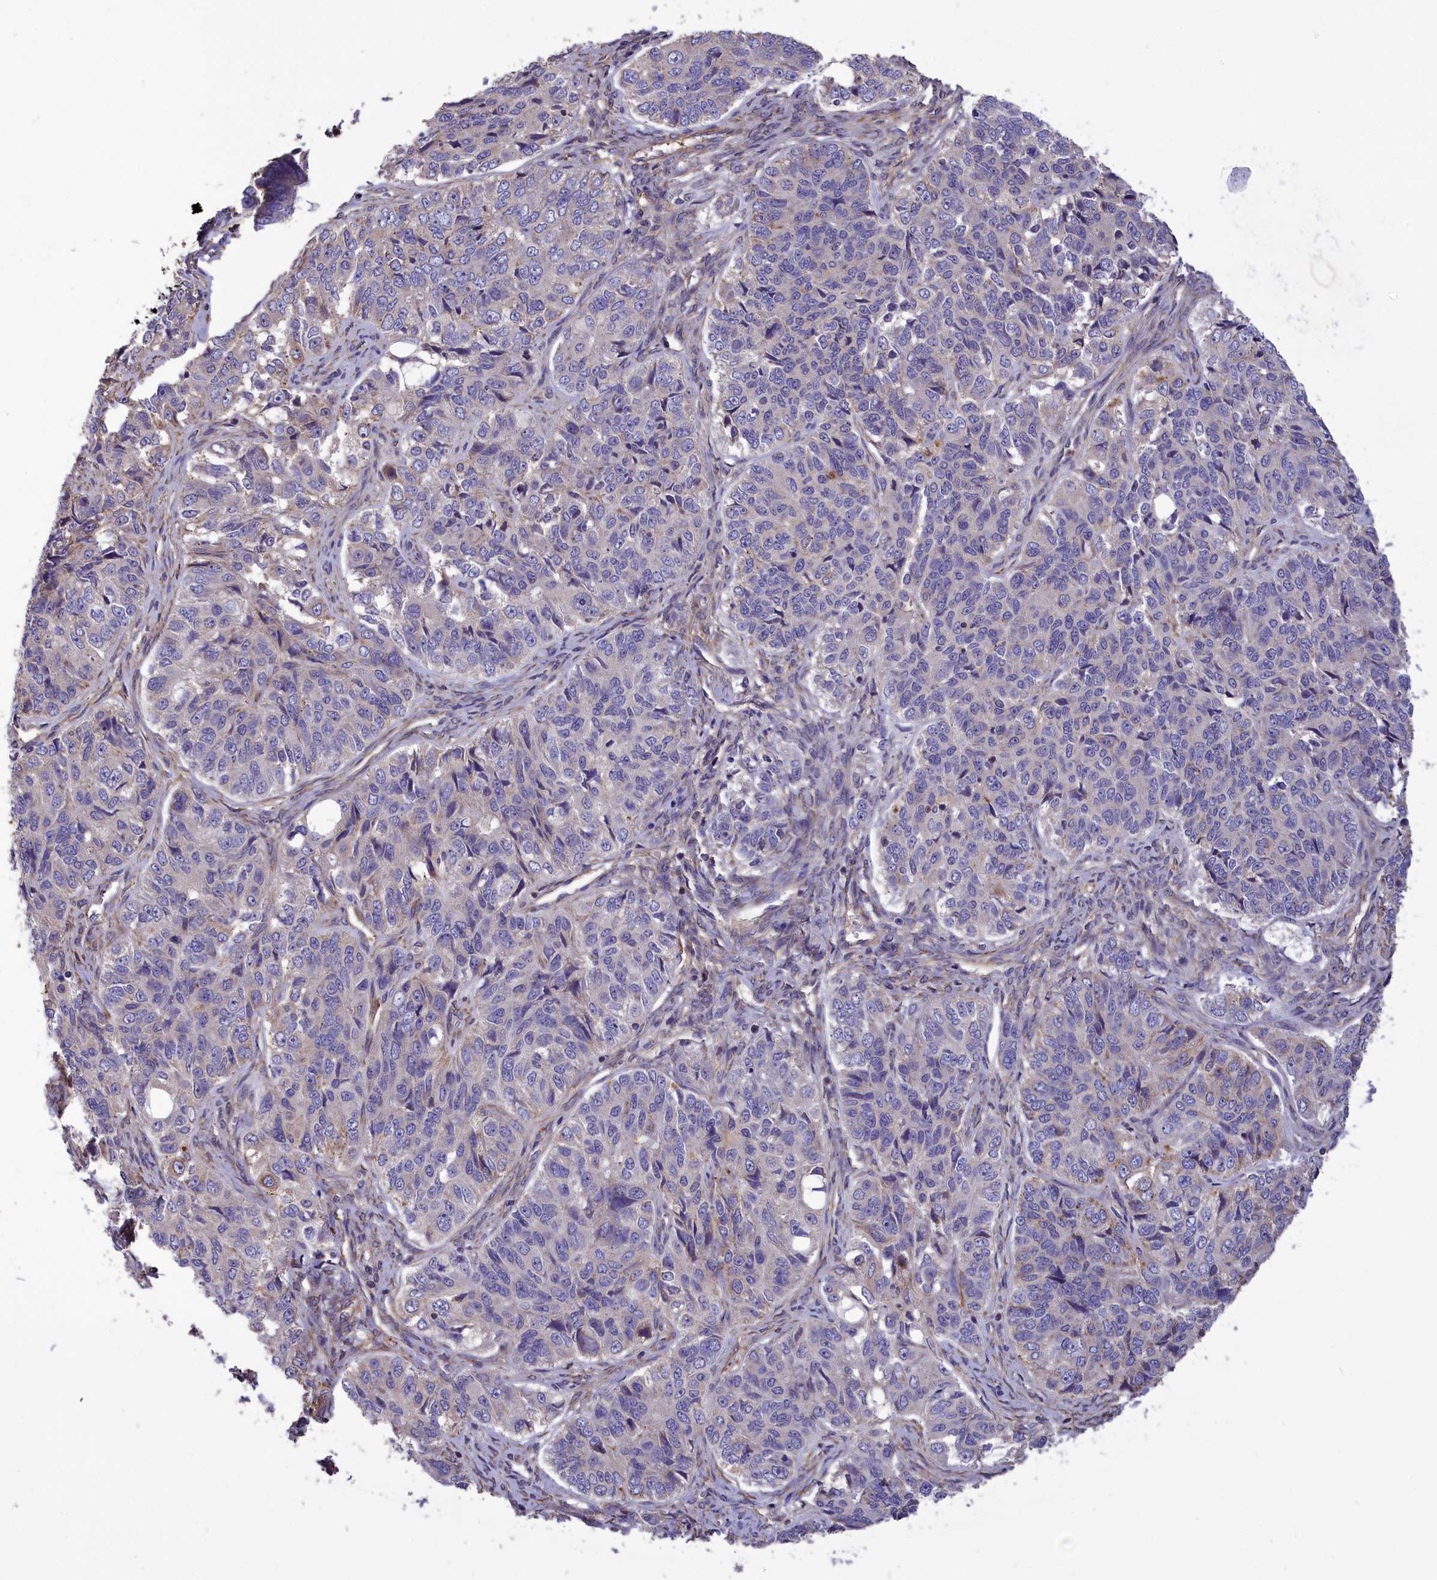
{"staining": {"intensity": "negative", "quantity": "none", "location": "none"}, "tissue": "ovarian cancer", "cell_type": "Tumor cells", "image_type": "cancer", "snomed": [{"axis": "morphology", "description": "Carcinoma, endometroid"}, {"axis": "topography", "description": "Ovary"}], "caption": "Endometroid carcinoma (ovarian) was stained to show a protein in brown. There is no significant expression in tumor cells. (DAB IHC visualized using brightfield microscopy, high magnification).", "gene": "AMDHD2", "patient": {"sex": "female", "age": 51}}